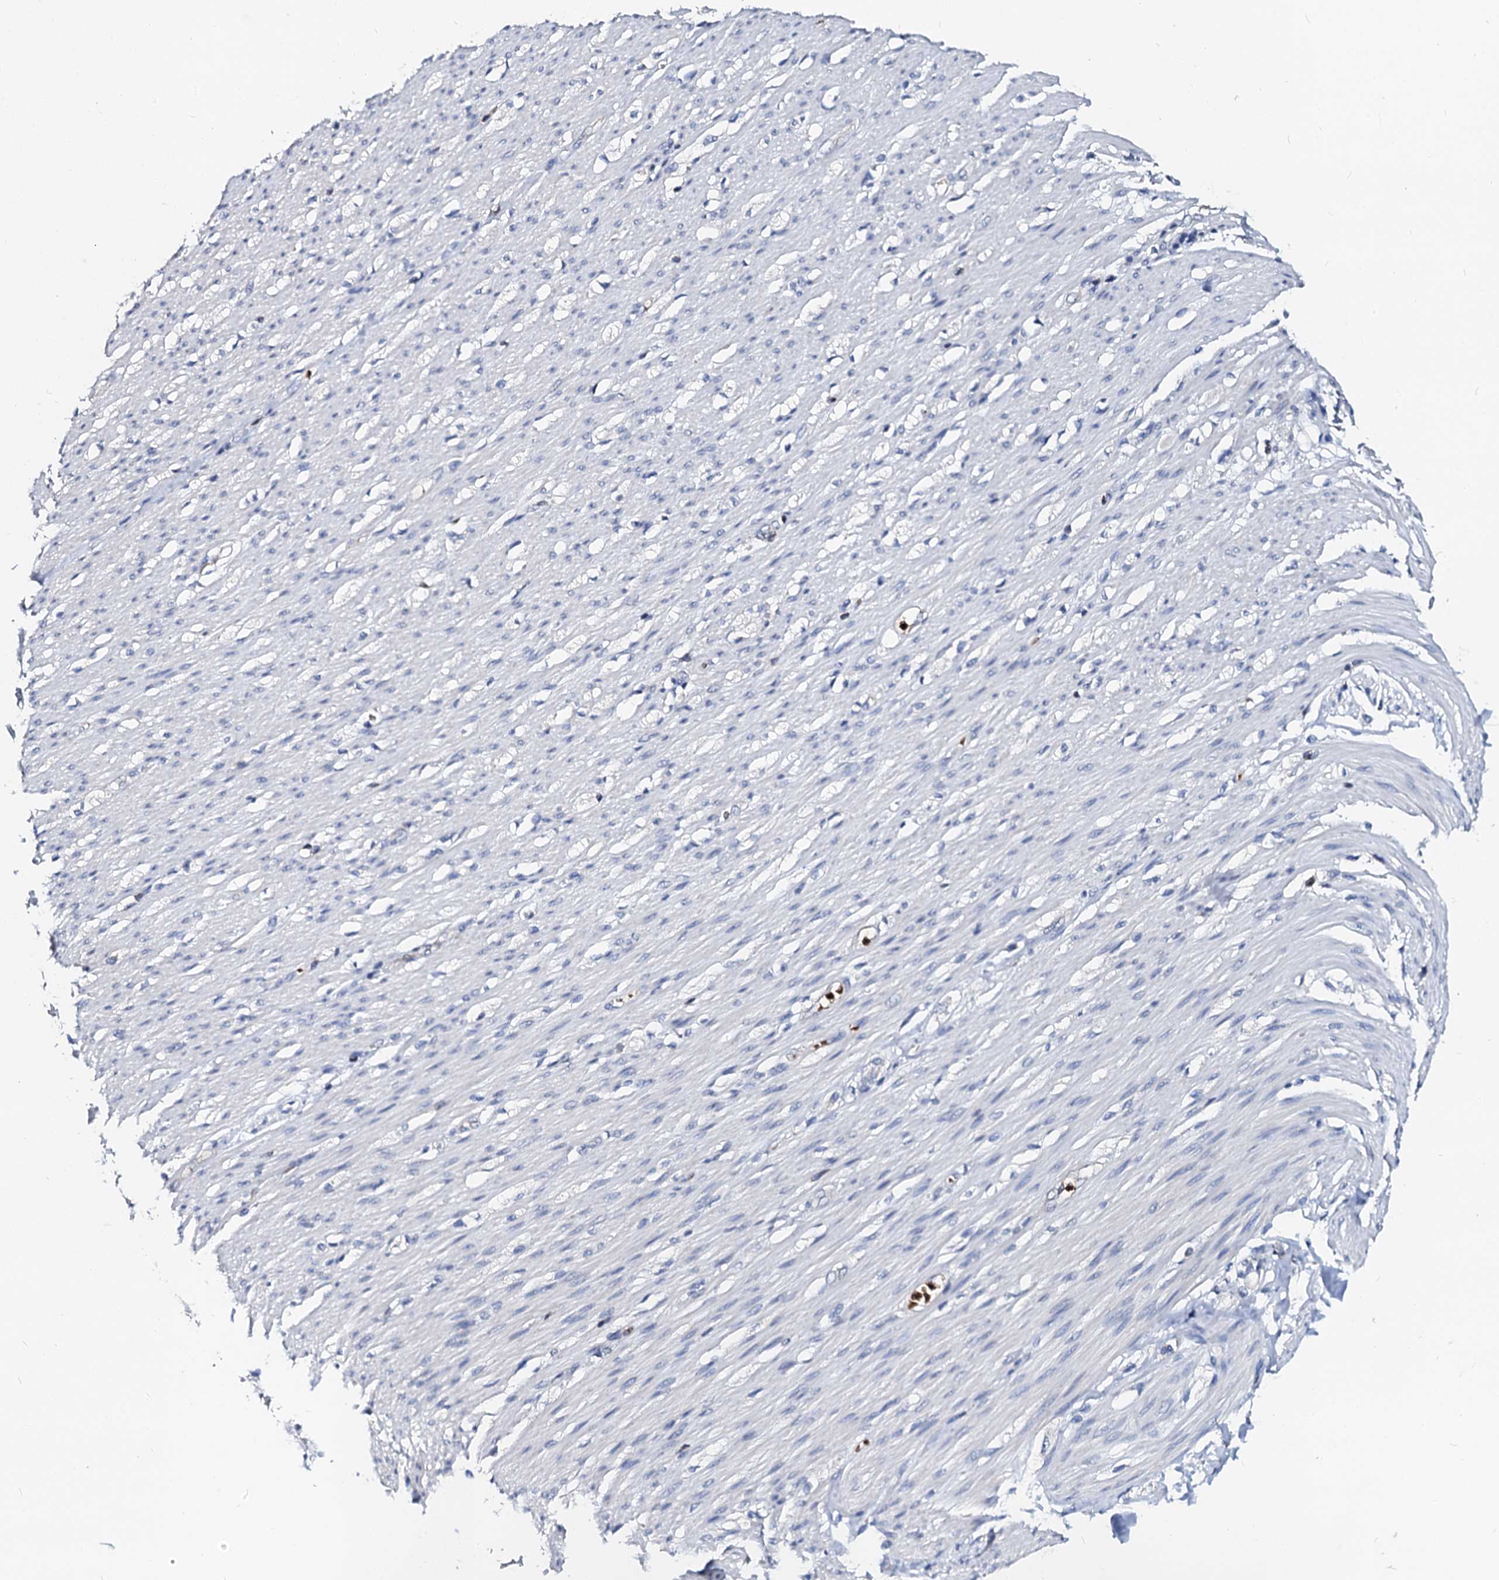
{"staining": {"intensity": "negative", "quantity": "none", "location": "none"}, "tissue": "smooth muscle", "cell_type": "Smooth muscle cells", "image_type": "normal", "snomed": [{"axis": "morphology", "description": "Normal tissue, NOS"}, {"axis": "morphology", "description": "Adenocarcinoma, NOS"}, {"axis": "topography", "description": "Colon"}, {"axis": "topography", "description": "Peripheral nerve tissue"}], "caption": "This is a micrograph of immunohistochemistry (IHC) staining of benign smooth muscle, which shows no expression in smooth muscle cells. Nuclei are stained in blue.", "gene": "RAB27A", "patient": {"sex": "male", "age": 14}}